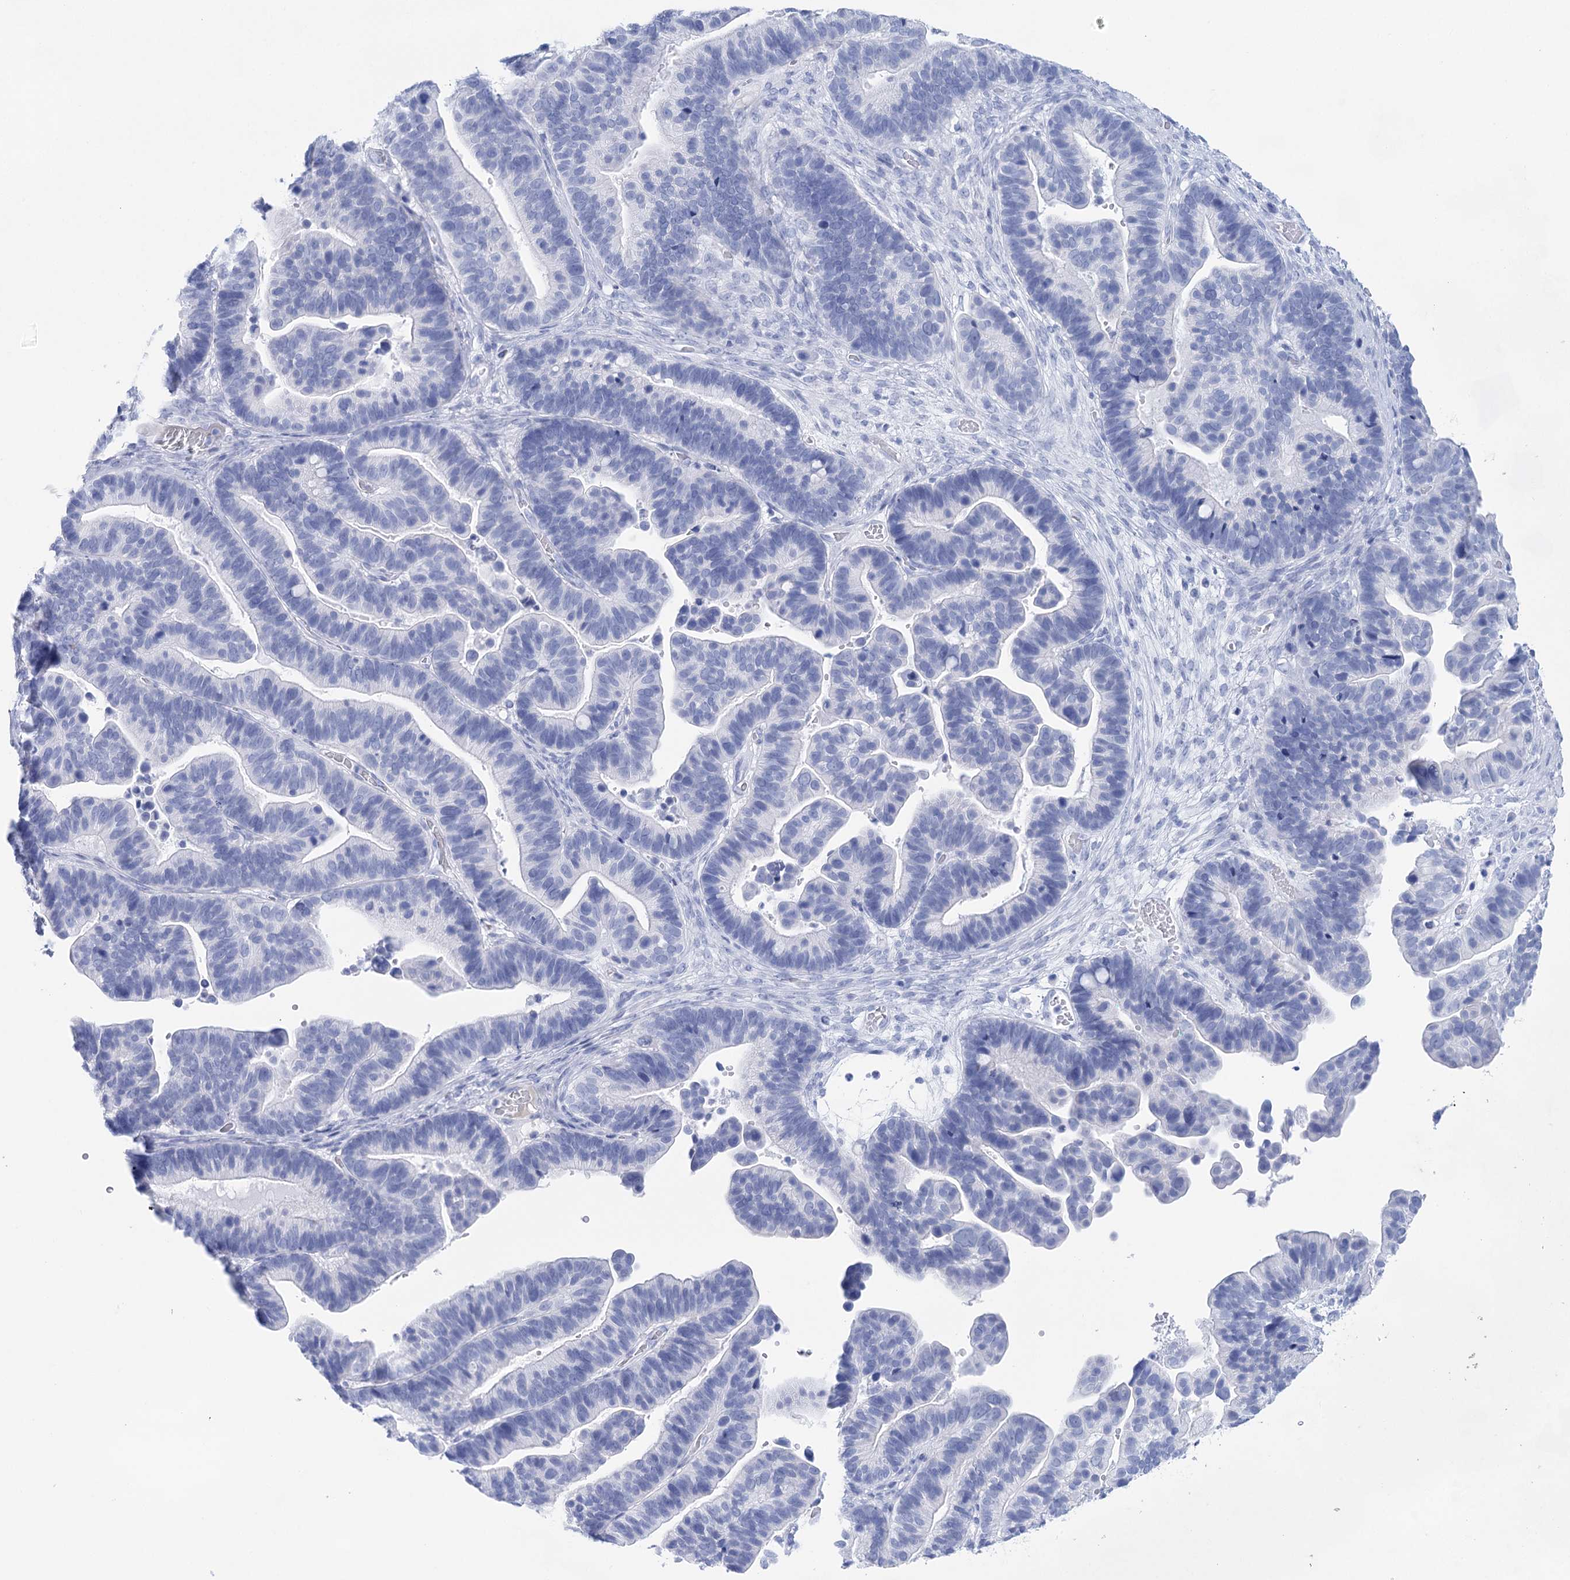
{"staining": {"intensity": "negative", "quantity": "none", "location": "none"}, "tissue": "ovarian cancer", "cell_type": "Tumor cells", "image_type": "cancer", "snomed": [{"axis": "morphology", "description": "Cystadenocarcinoma, serous, NOS"}, {"axis": "topography", "description": "Ovary"}], "caption": "This is an IHC image of human serous cystadenocarcinoma (ovarian). There is no positivity in tumor cells.", "gene": "LALBA", "patient": {"sex": "female", "age": 56}}